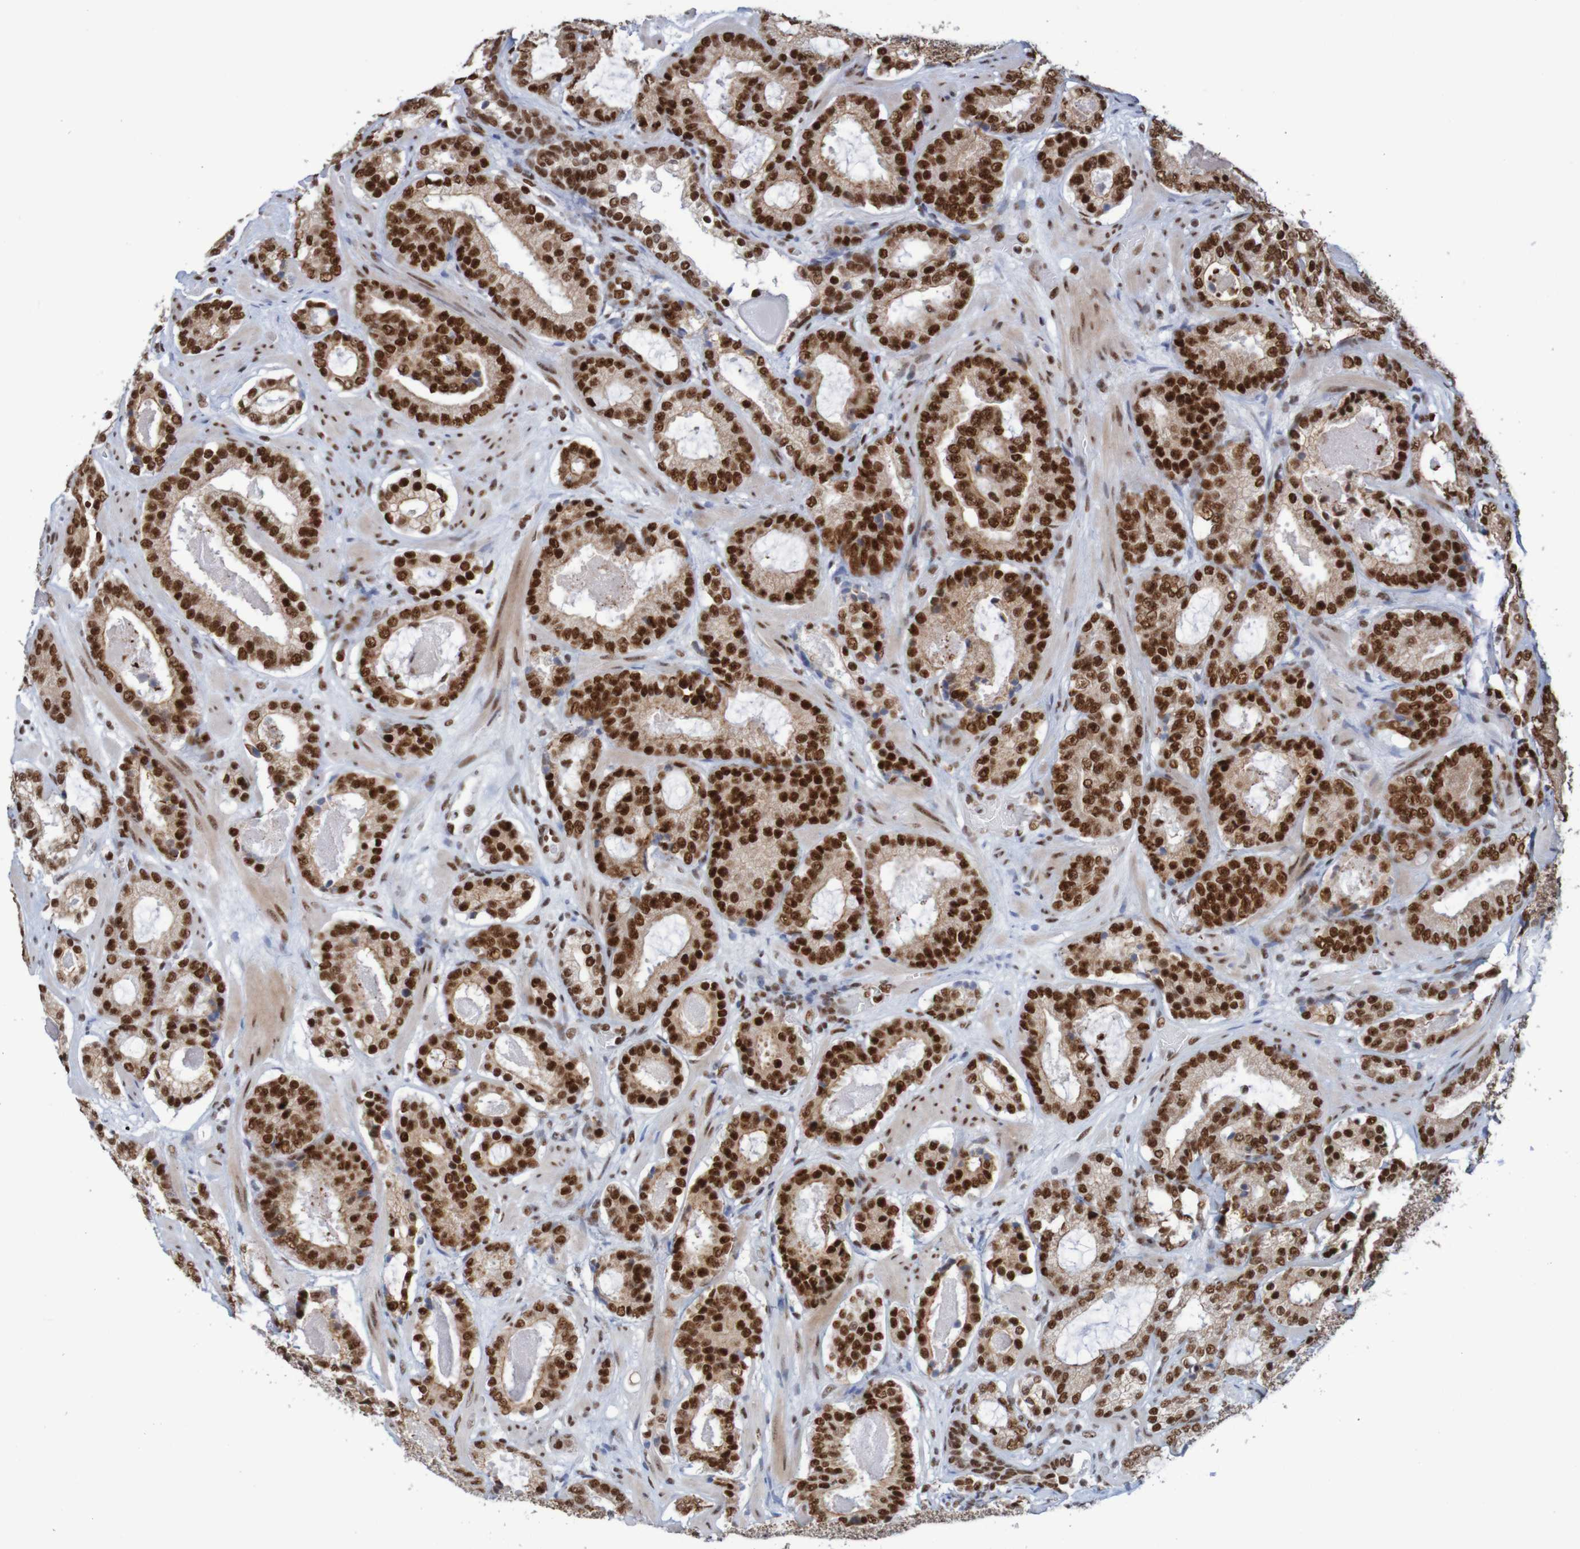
{"staining": {"intensity": "strong", "quantity": ">75%", "location": "nuclear"}, "tissue": "prostate cancer", "cell_type": "Tumor cells", "image_type": "cancer", "snomed": [{"axis": "morphology", "description": "Adenocarcinoma, Low grade"}, {"axis": "topography", "description": "Prostate"}], "caption": "Low-grade adenocarcinoma (prostate) was stained to show a protein in brown. There is high levels of strong nuclear staining in approximately >75% of tumor cells.", "gene": "THRAP3", "patient": {"sex": "male", "age": 69}}